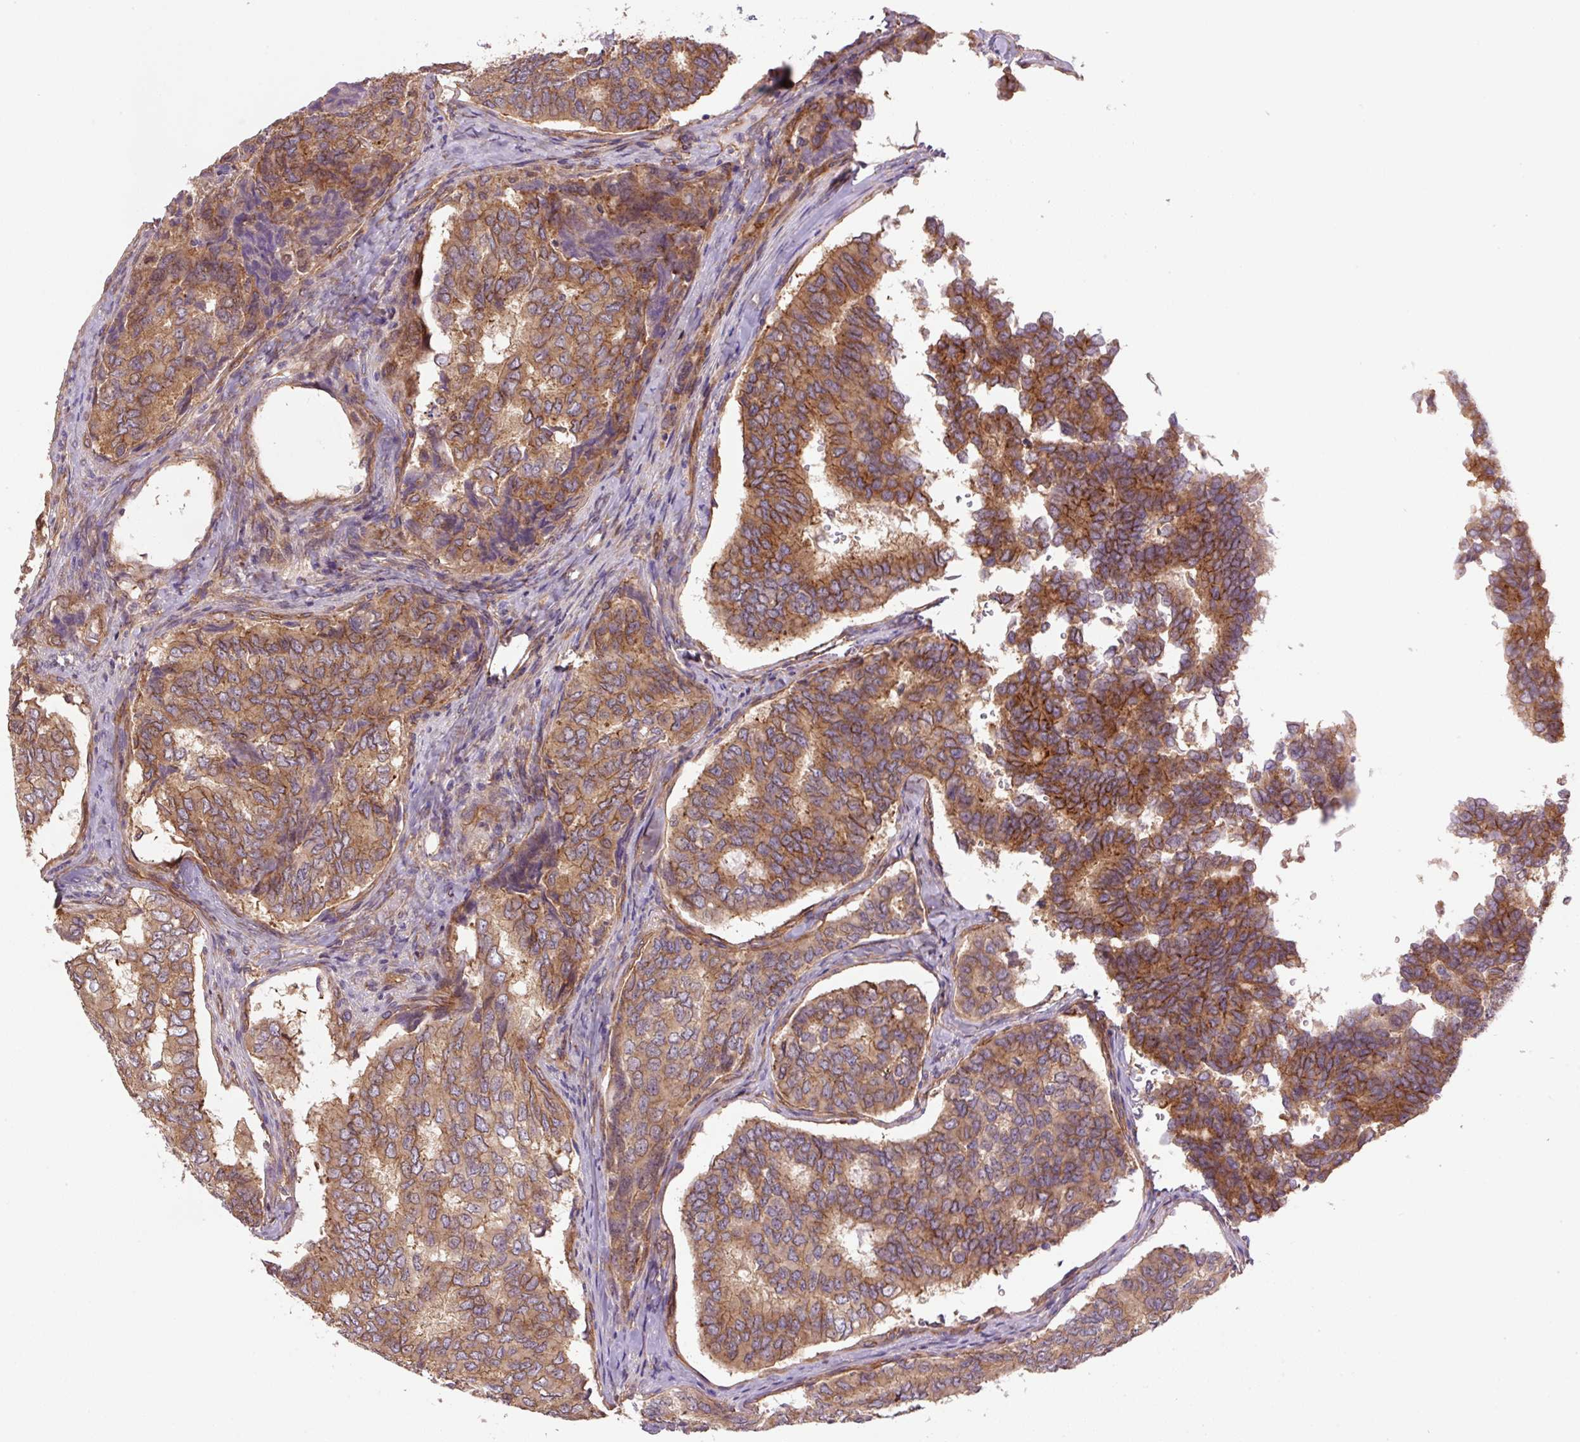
{"staining": {"intensity": "moderate", "quantity": ">75%", "location": "cytoplasmic/membranous"}, "tissue": "thyroid cancer", "cell_type": "Tumor cells", "image_type": "cancer", "snomed": [{"axis": "morphology", "description": "Papillary adenocarcinoma, NOS"}, {"axis": "topography", "description": "Thyroid gland"}], "caption": "A high-resolution photomicrograph shows immunohistochemistry staining of papillary adenocarcinoma (thyroid), which demonstrates moderate cytoplasmic/membranous expression in approximately >75% of tumor cells.", "gene": "SEPTIN10", "patient": {"sex": "female", "age": 35}}